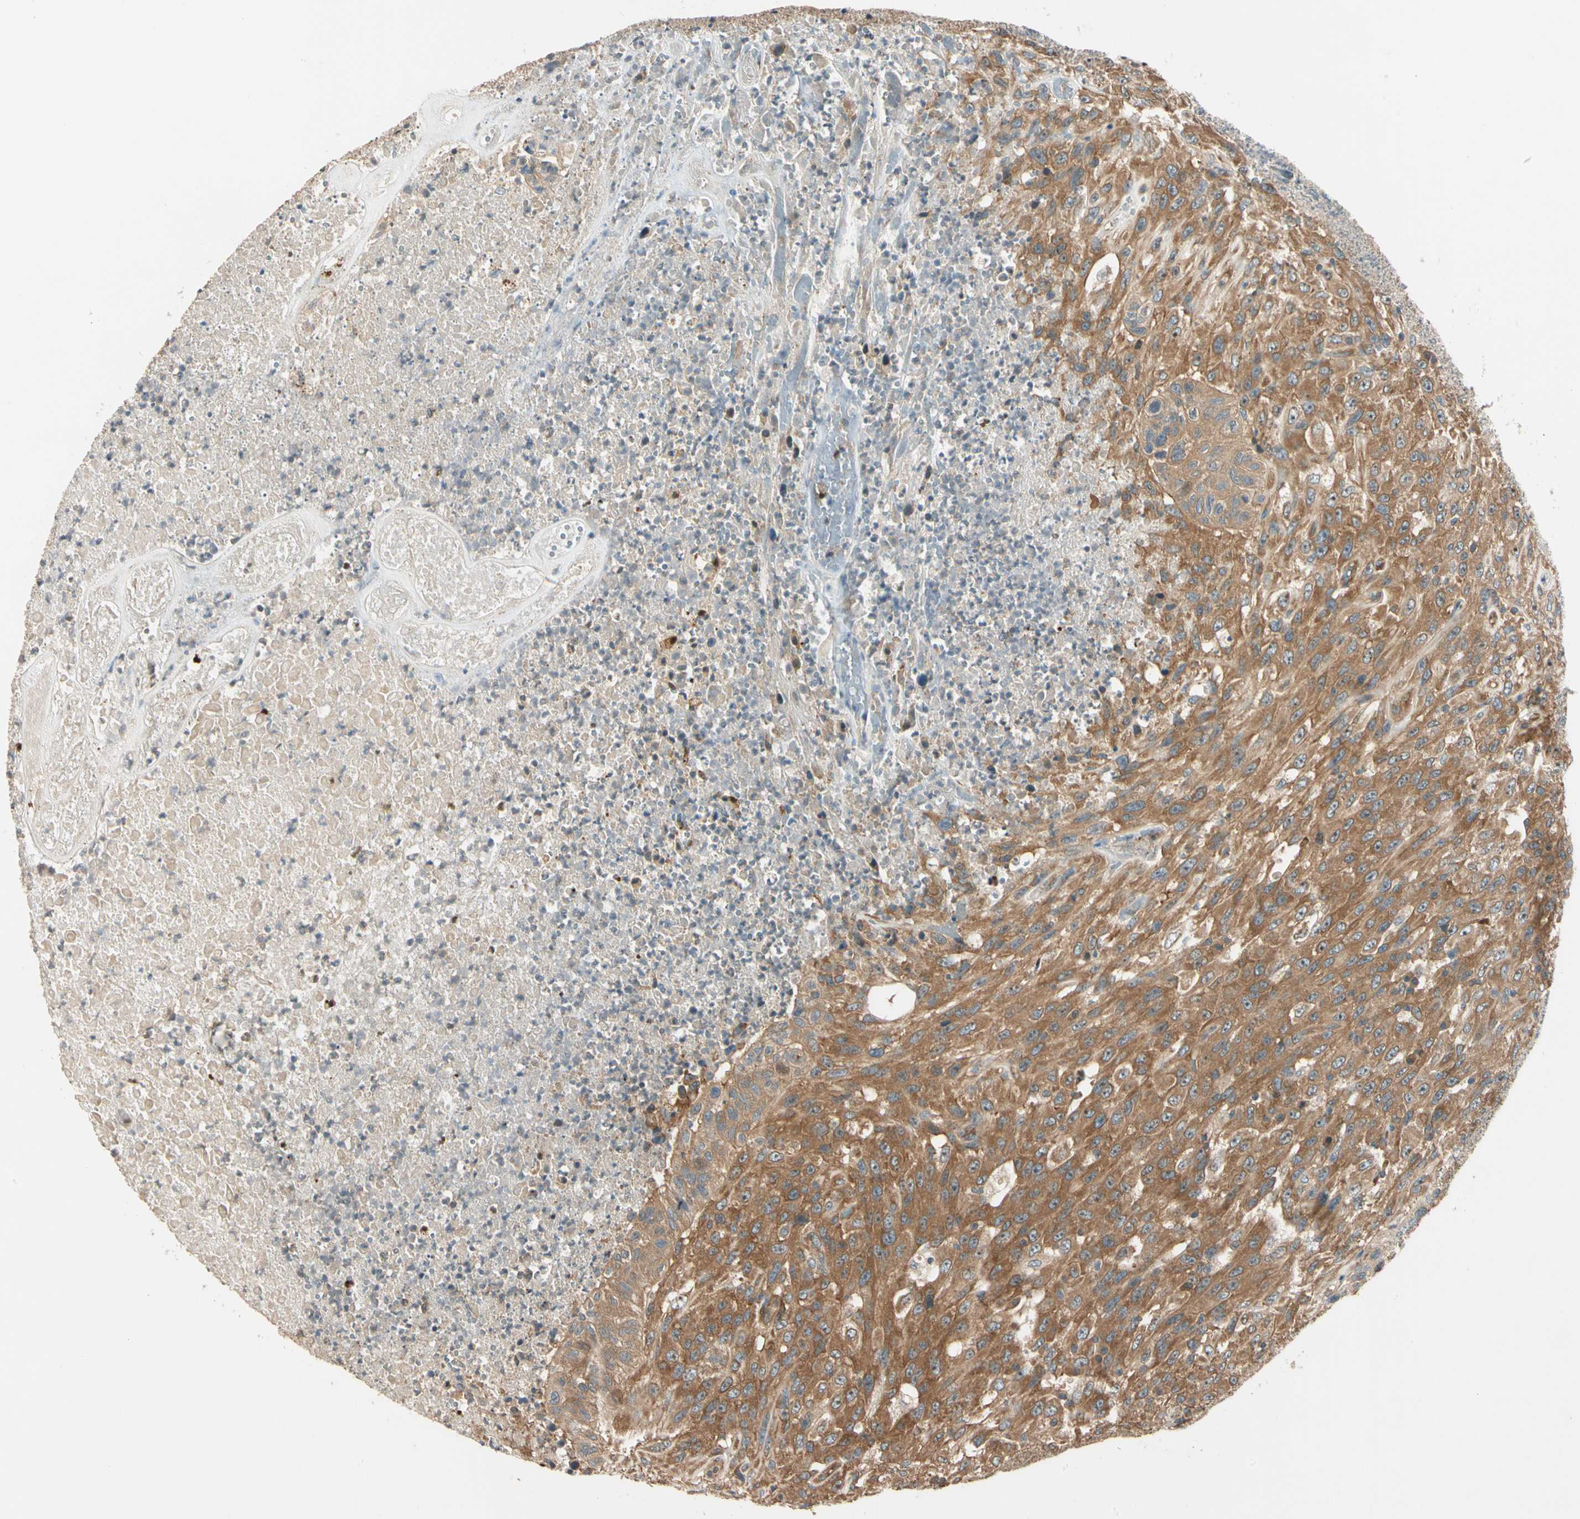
{"staining": {"intensity": "moderate", "quantity": ">75%", "location": "cytoplasmic/membranous"}, "tissue": "urothelial cancer", "cell_type": "Tumor cells", "image_type": "cancer", "snomed": [{"axis": "morphology", "description": "Urothelial carcinoma, High grade"}, {"axis": "topography", "description": "Urinary bladder"}], "caption": "Immunohistochemical staining of high-grade urothelial carcinoma displays medium levels of moderate cytoplasmic/membranous staining in approximately >75% of tumor cells. (DAB = brown stain, brightfield microscopy at high magnification).", "gene": "ROCK2", "patient": {"sex": "male", "age": 66}}